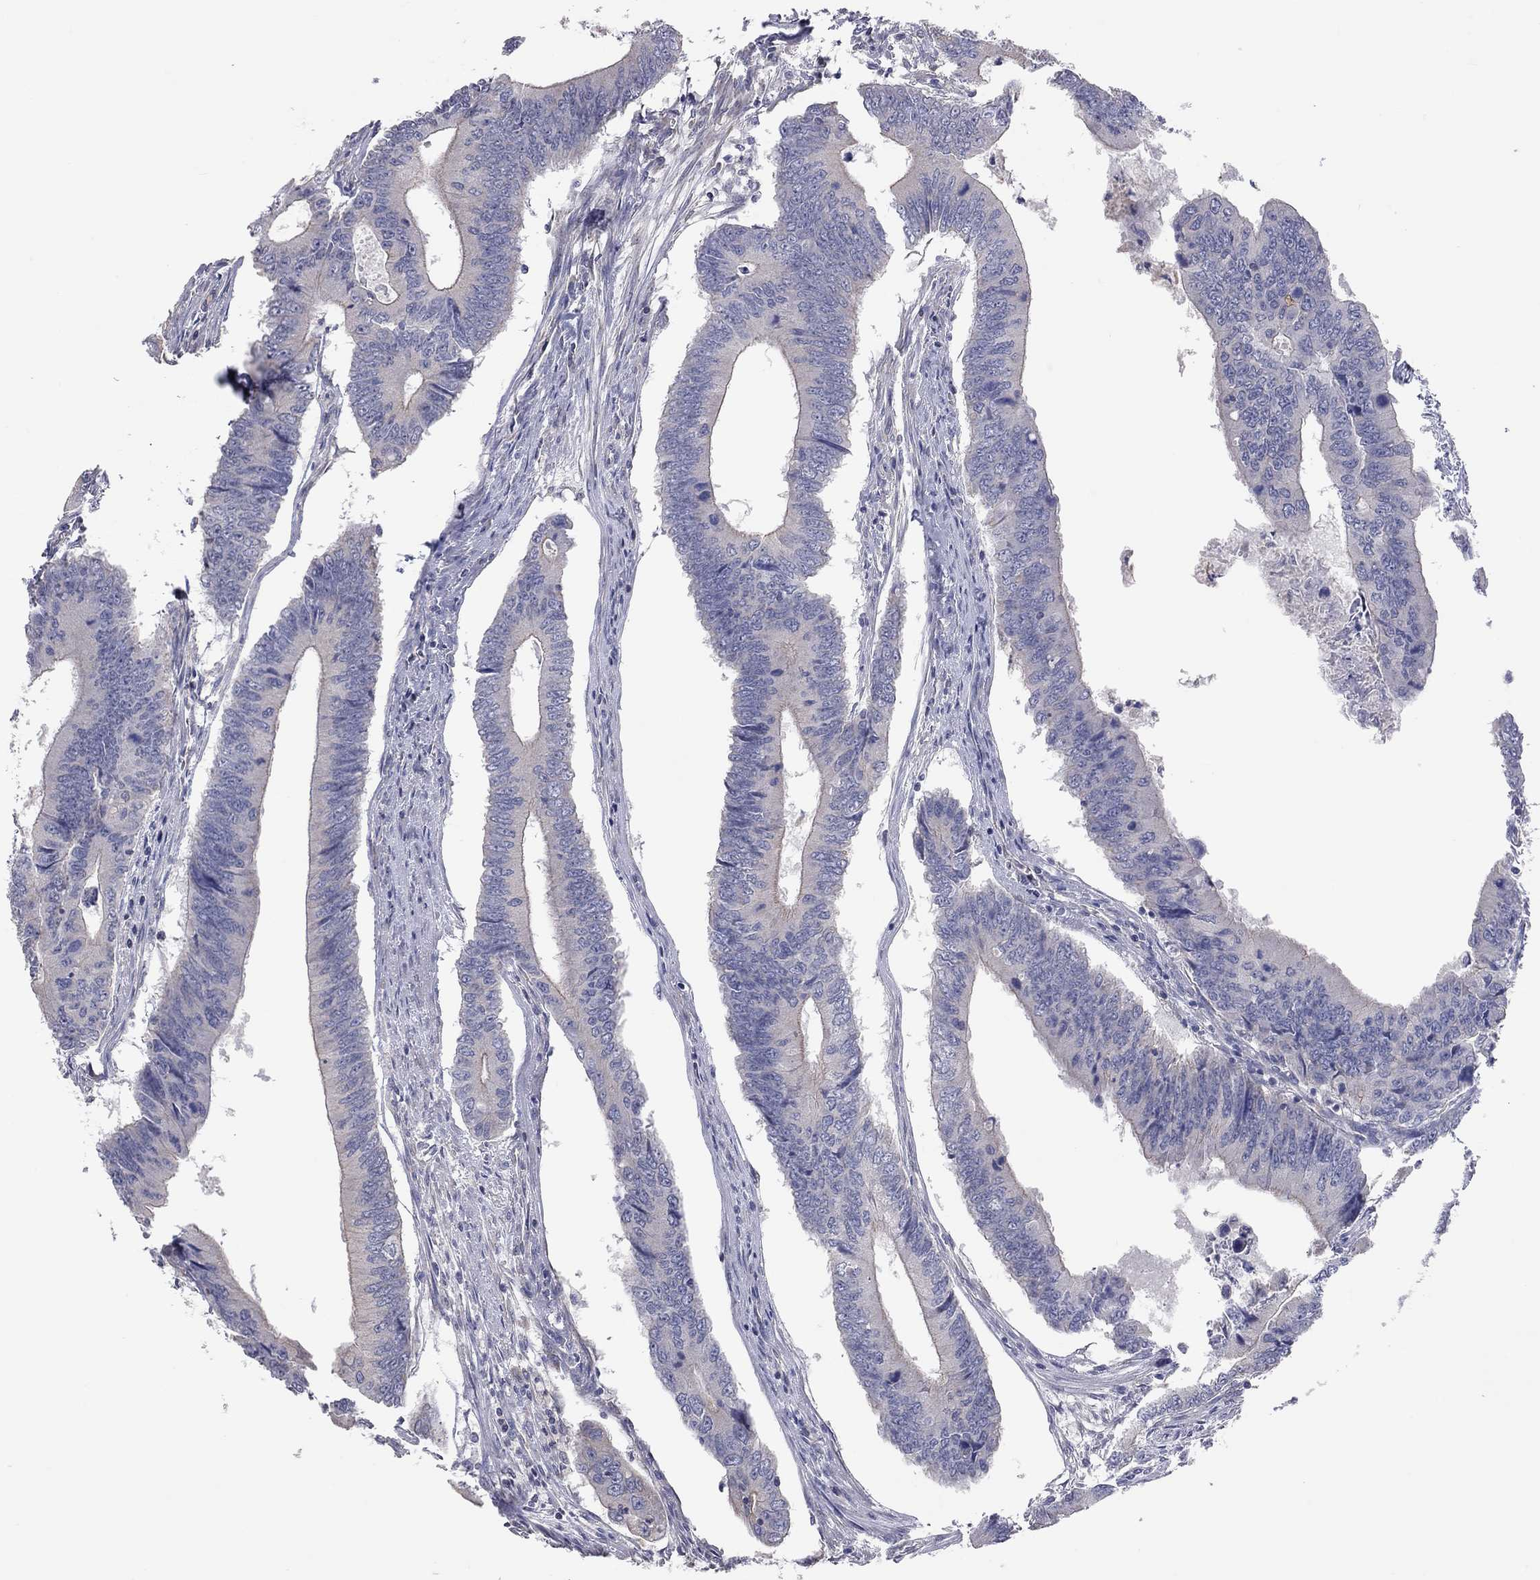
{"staining": {"intensity": "negative", "quantity": "none", "location": "none"}, "tissue": "colorectal cancer", "cell_type": "Tumor cells", "image_type": "cancer", "snomed": [{"axis": "morphology", "description": "Adenocarcinoma, NOS"}, {"axis": "topography", "description": "Colon"}], "caption": "Immunohistochemistry (IHC) of adenocarcinoma (colorectal) shows no positivity in tumor cells.", "gene": "KCNB1", "patient": {"sex": "male", "age": 53}}